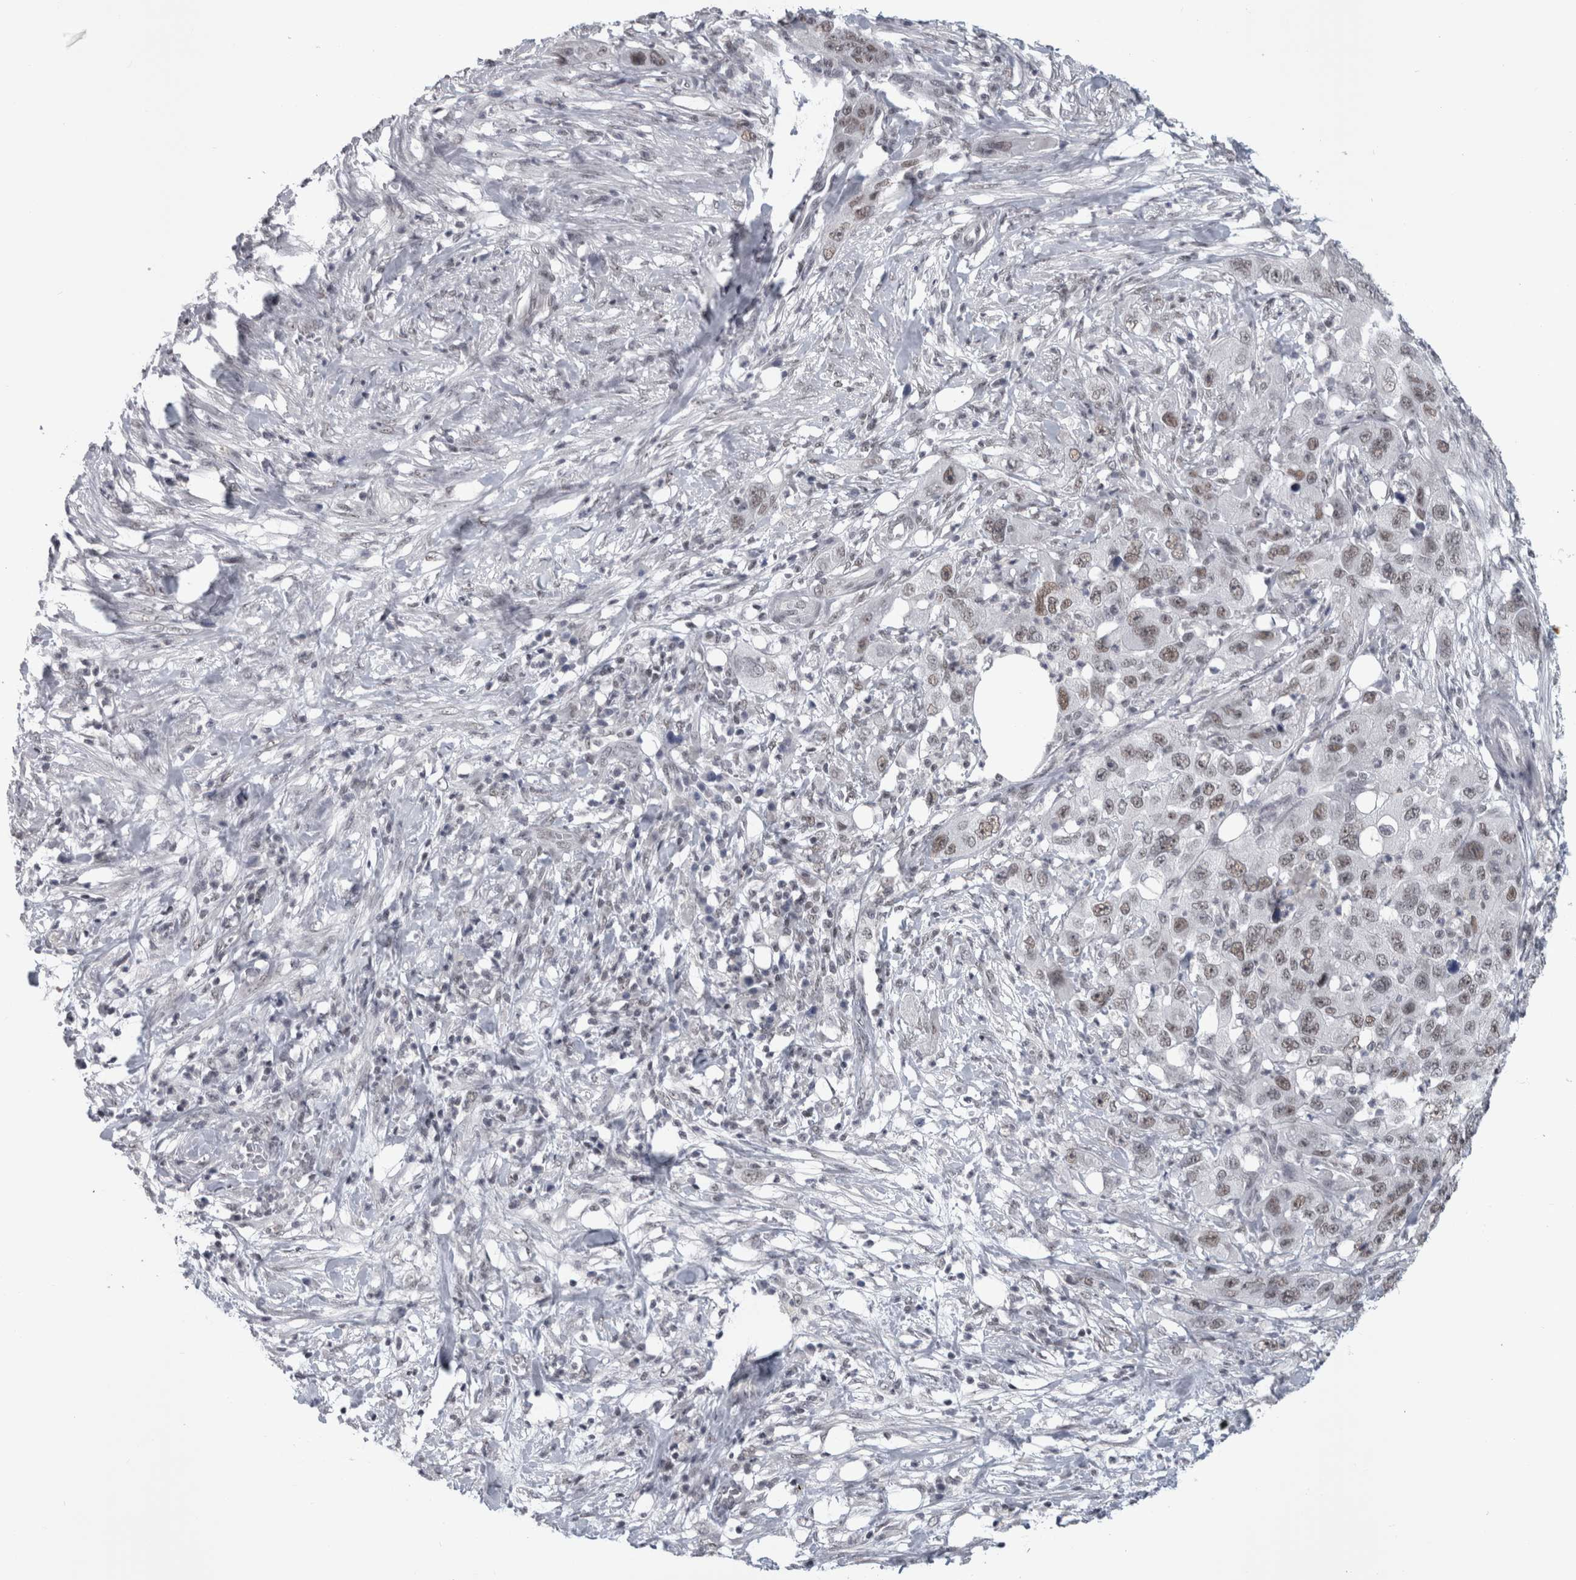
{"staining": {"intensity": "weak", "quantity": "<25%", "location": "nuclear"}, "tissue": "pancreatic cancer", "cell_type": "Tumor cells", "image_type": "cancer", "snomed": [{"axis": "morphology", "description": "Adenocarcinoma, NOS"}, {"axis": "topography", "description": "Pancreas"}], "caption": "A micrograph of human adenocarcinoma (pancreatic) is negative for staining in tumor cells. (DAB immunohistochemistry visualized using brightfield microscopy, high magnification).", "gene": "ARID4B", "patient": {"sex": "female", "age": 78}}